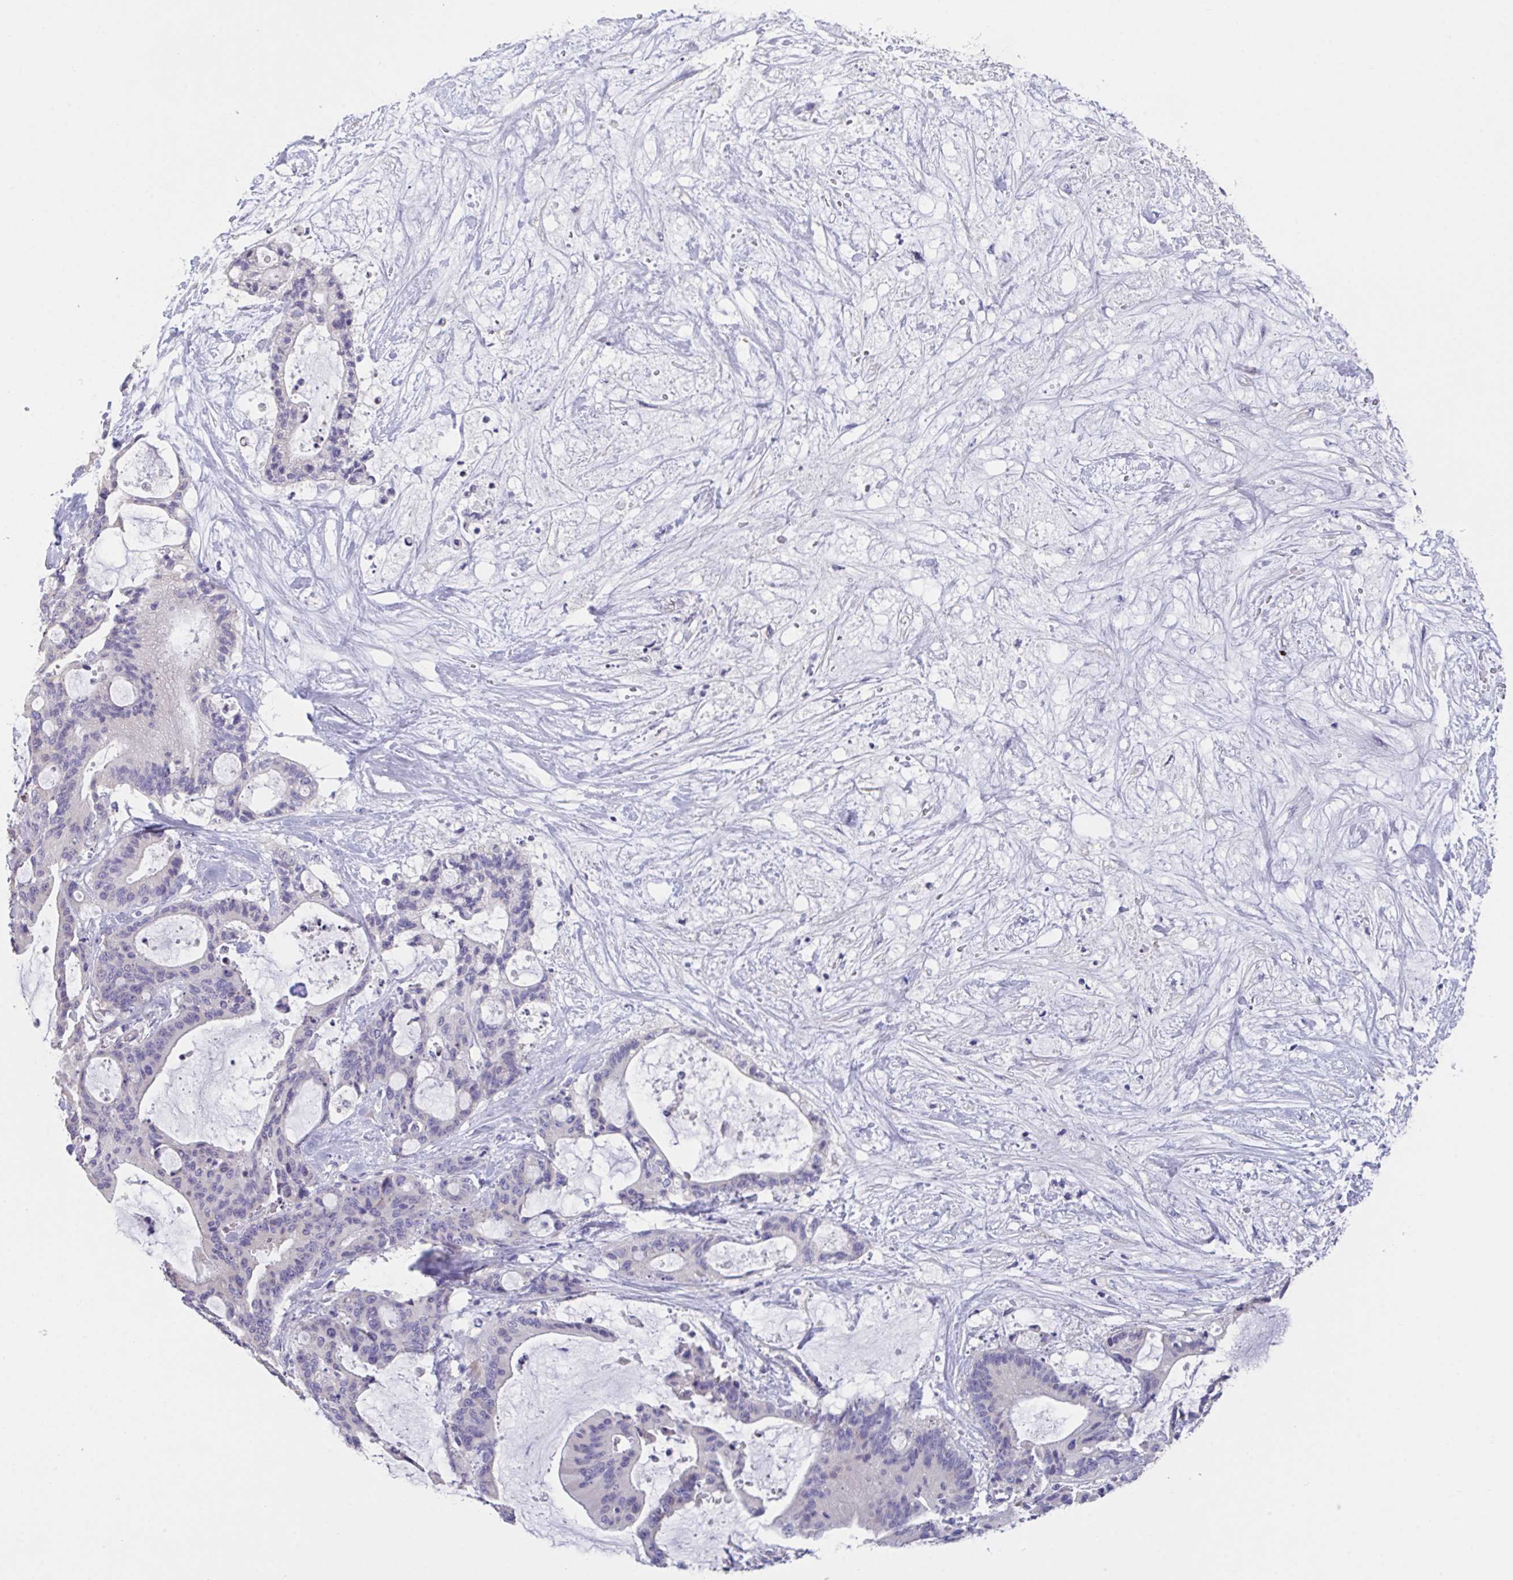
{"staining": {"intensity": "negative", "quantity": "none", "location": "none"}, "tissue": "liver cancer", "cell_type": "Tumor cells", "image_type": "cancer", "snomed": [{"axis": "morphology", "description": "Normal tissue, NOS"}, {"axis": "morphology", "description": "Cholangiocarcinoma"}, {"axis": "topography", "description": "Liver"}, {"axis": "topography", "description": "Peripheral nerve tissue"}], "caption": "Histopathology image shows no significant protein staining in tumor cells of liver cancer.", "gene": "LRRC58", "patient": {"sex": "female", "age": 73}}